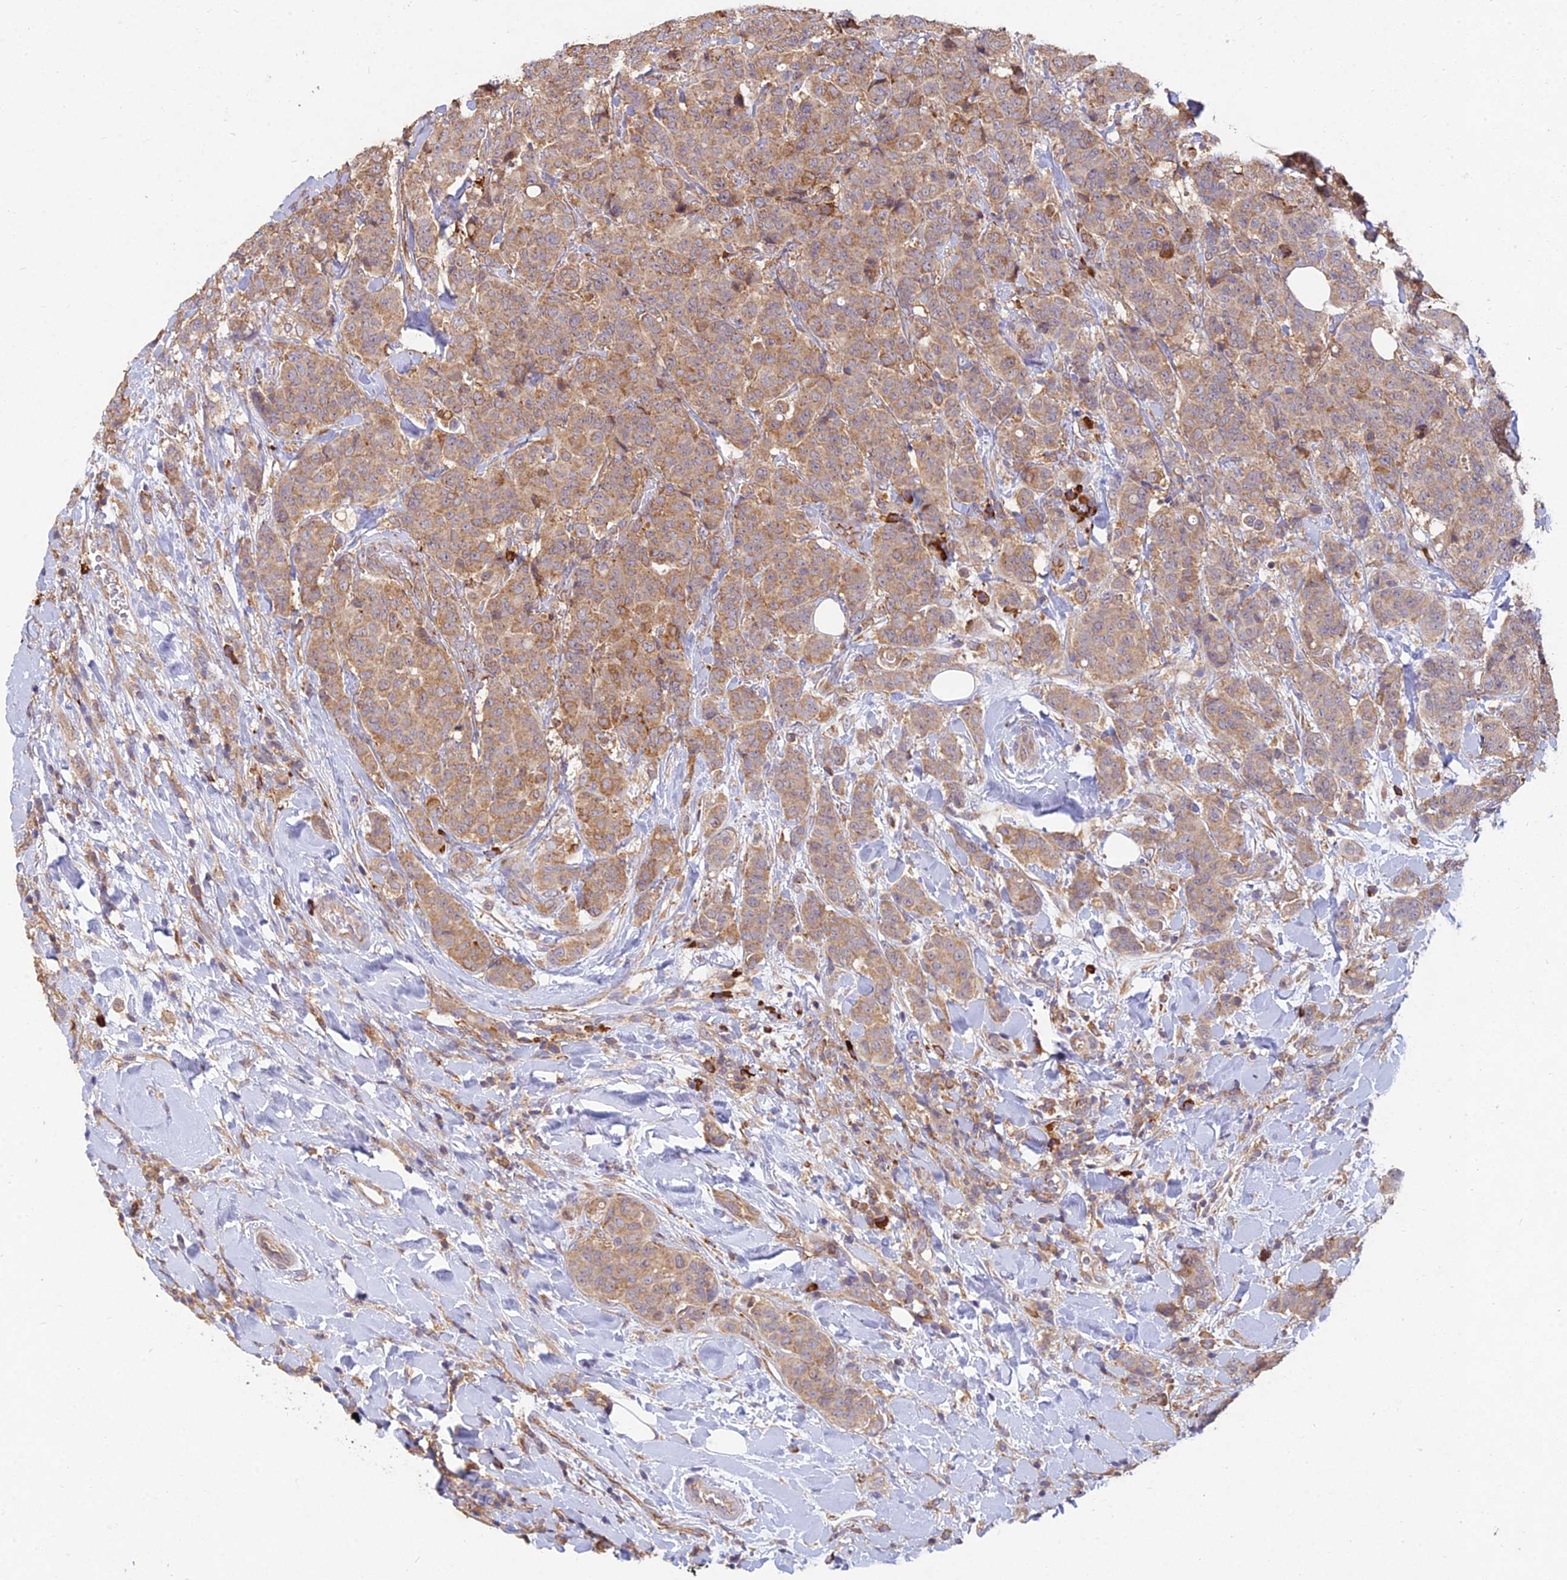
{"staining": {"intensity": "moderate", "quantity": ">75%", "location": "cytoplasmic/membranous"}, "tissue": "breast cancer", "cell_type": "Tumor cells", "image_type": "cancer", "snomed": [{"axis": "morphology", "description": "Duct carcinoma"}, {"axis": "topography", "description": "Breast"}], "caption": "This photomicrograph exhibits immunohistochemistry (IHC) staining of breast cancer, with medium moderate cytoplasmic/membranous positivity in about >75% of tumor cells.", "gene": "NXNL2", "patient": {"sex": "female", "age": 40}}